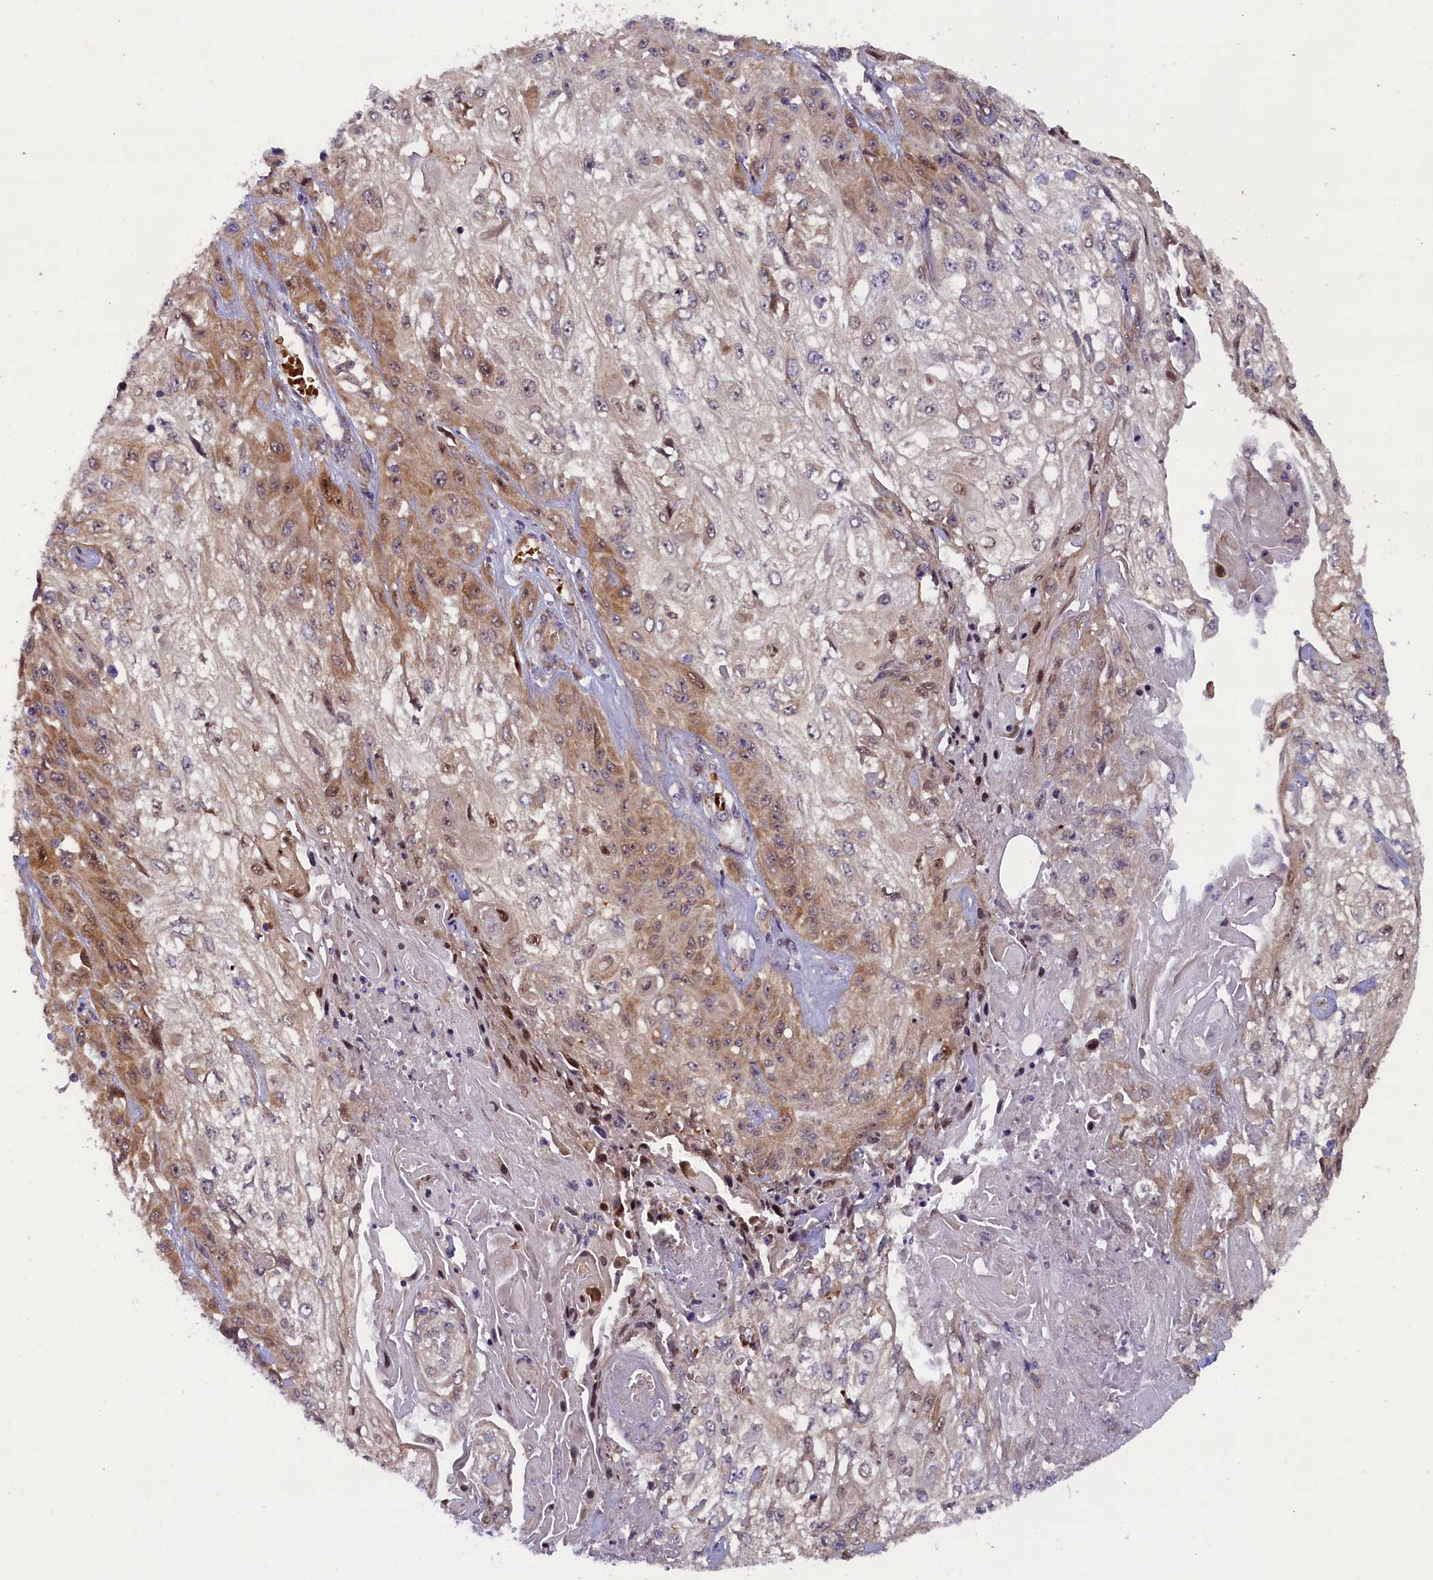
{"staining": {"intensity": "moderate", "quantity": "25%-75%", "location": "cytoplasmic/membranous"}, "tissue": "skin cancer", "cell_type": "Tumor cells", "image_type": "cancer", "snomed": [{"axis": "morphology", "description": "Squamous cell carcinoma, NOS"}, {"axis": "morphology", "description": "Squamous cell carcinoma, metastatic, NOS"}, {"axis": "topography", "description": "Skin"}, {"axis": "topography", "description": "Lymph node"}], "caption": "Immunohistochemistry histopathology image of squamous cell carcinoma (skin) stained for a protein (brown), which displays medium levels of moderate cytoplasmic/membranous staining in approximately 25%-75% of tumor cells.", "gene": "CCDC9B", "patient": {"sex": "male", "age": 75}}